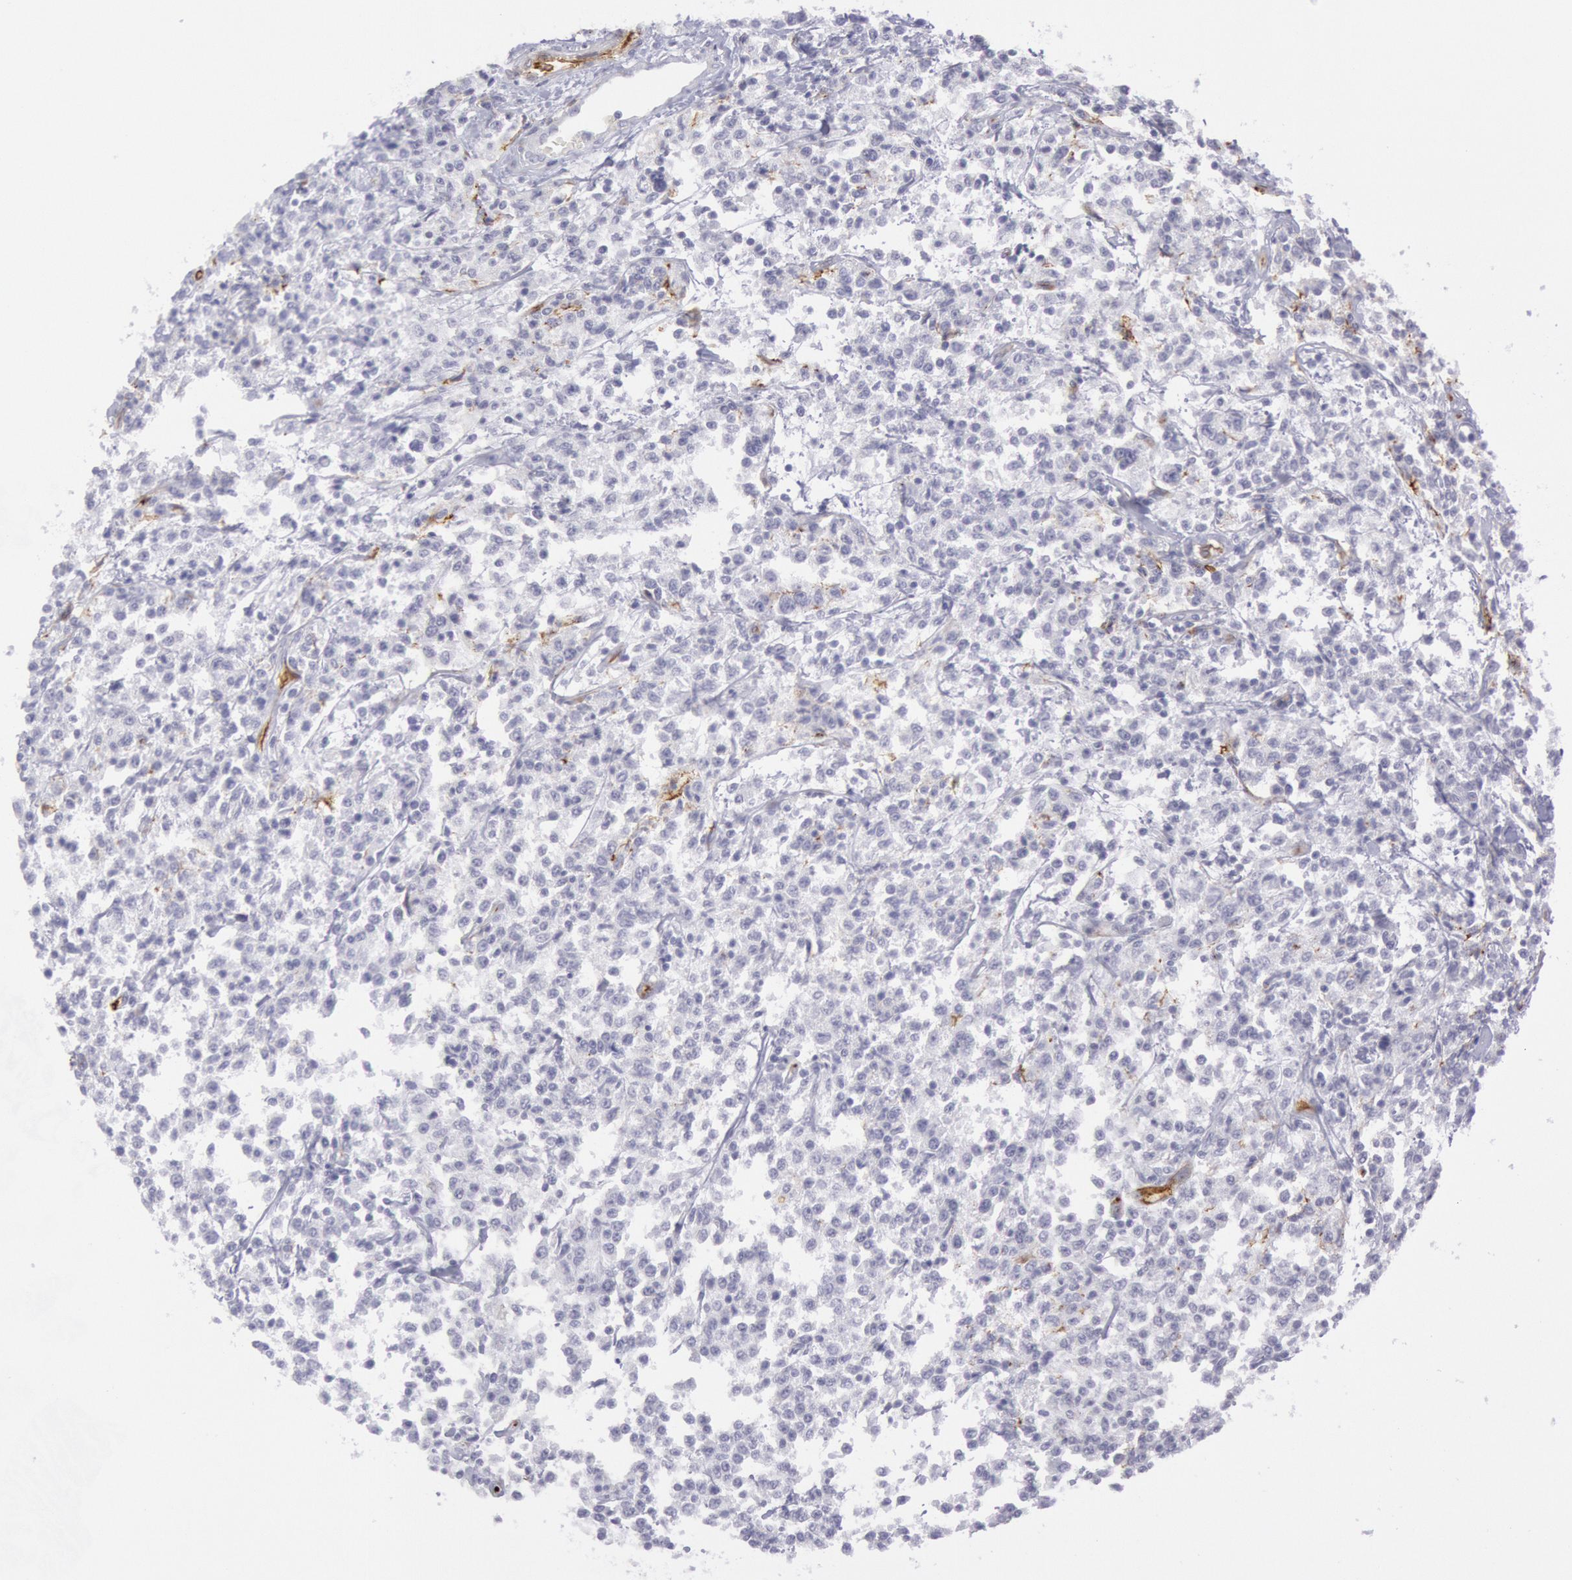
{"staining": {"intensity": "negative", "quantity": "none", "location": "none"}, "tissue": "lymphoma", "cell_type": "Tumor cells", "image_type": "cancer", "snomed": [{"axis": "morphology", "description": "Malignant lymphoma, non-Hodgkin's type, Low grade"}, {"axis": "topography", "description": "Small intestine"}], "caption": "This is a histopathology image of immunohistochemistry (IHC) staining of malignant lymphoma, non-Hodgkin's type (low-grade), which shows no expression in tumor cells.", "gene": "CDH13", "patient": {"sex": "female", "age": 59}}